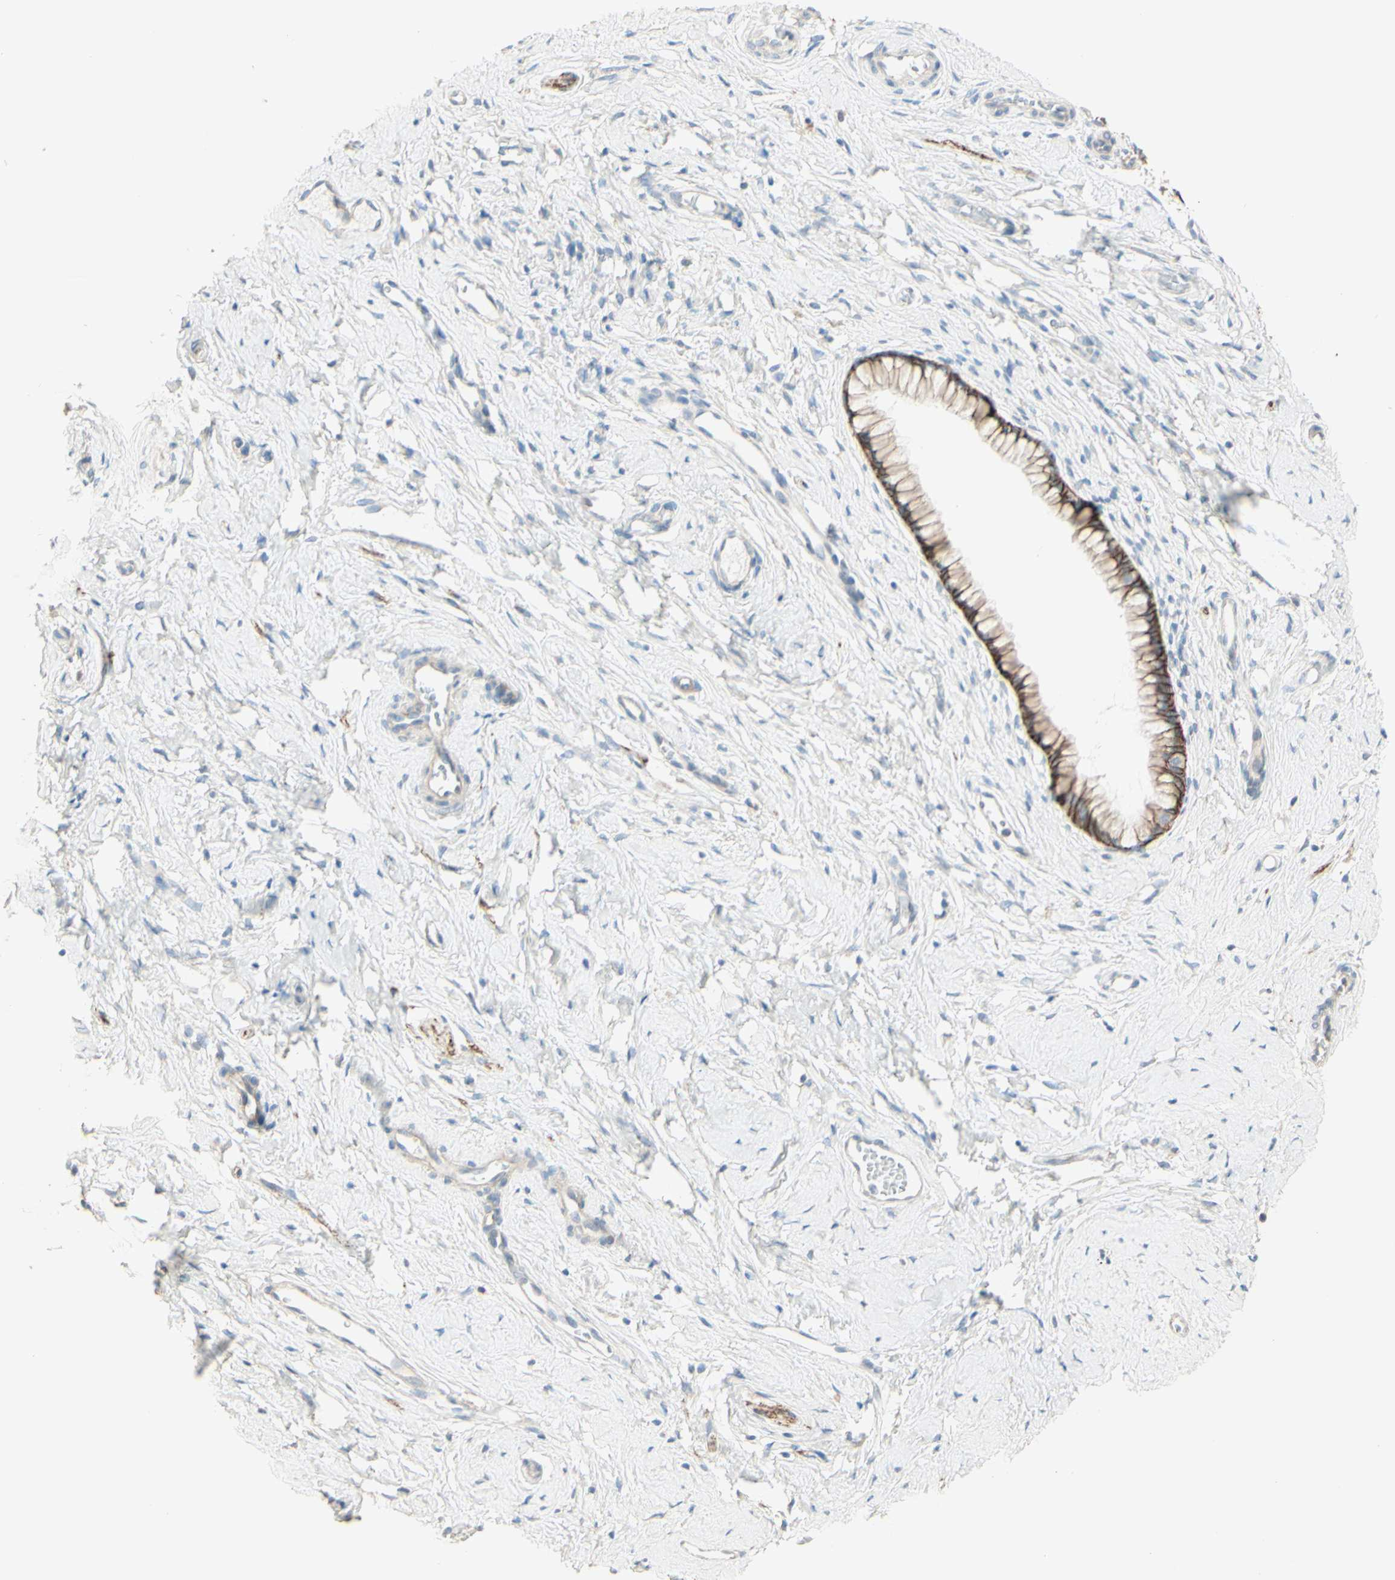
{"staining": {"intensity": "moderate", "quantity": ">75%", "location": "cytoplasmic/membranous"}, "tissue": "cervix", "cell_type": "Glandular cells", "image_type": "normal", "snomed": [{"axis": "morphology", "description": "Normal tissue, NOS"}, {"axis": "topography", "description": "Cervix"}], "caption": "Cervix was stained to show a protein in brown. There is medium levels of moderate cytoplasmic/membranous positivity in about >75% of glandular cells. (brown staining indicates protein expression, while blue staining denotes nuclei).", "gene": "RNF149", "patient": {"sex": "female", "age": 65}}